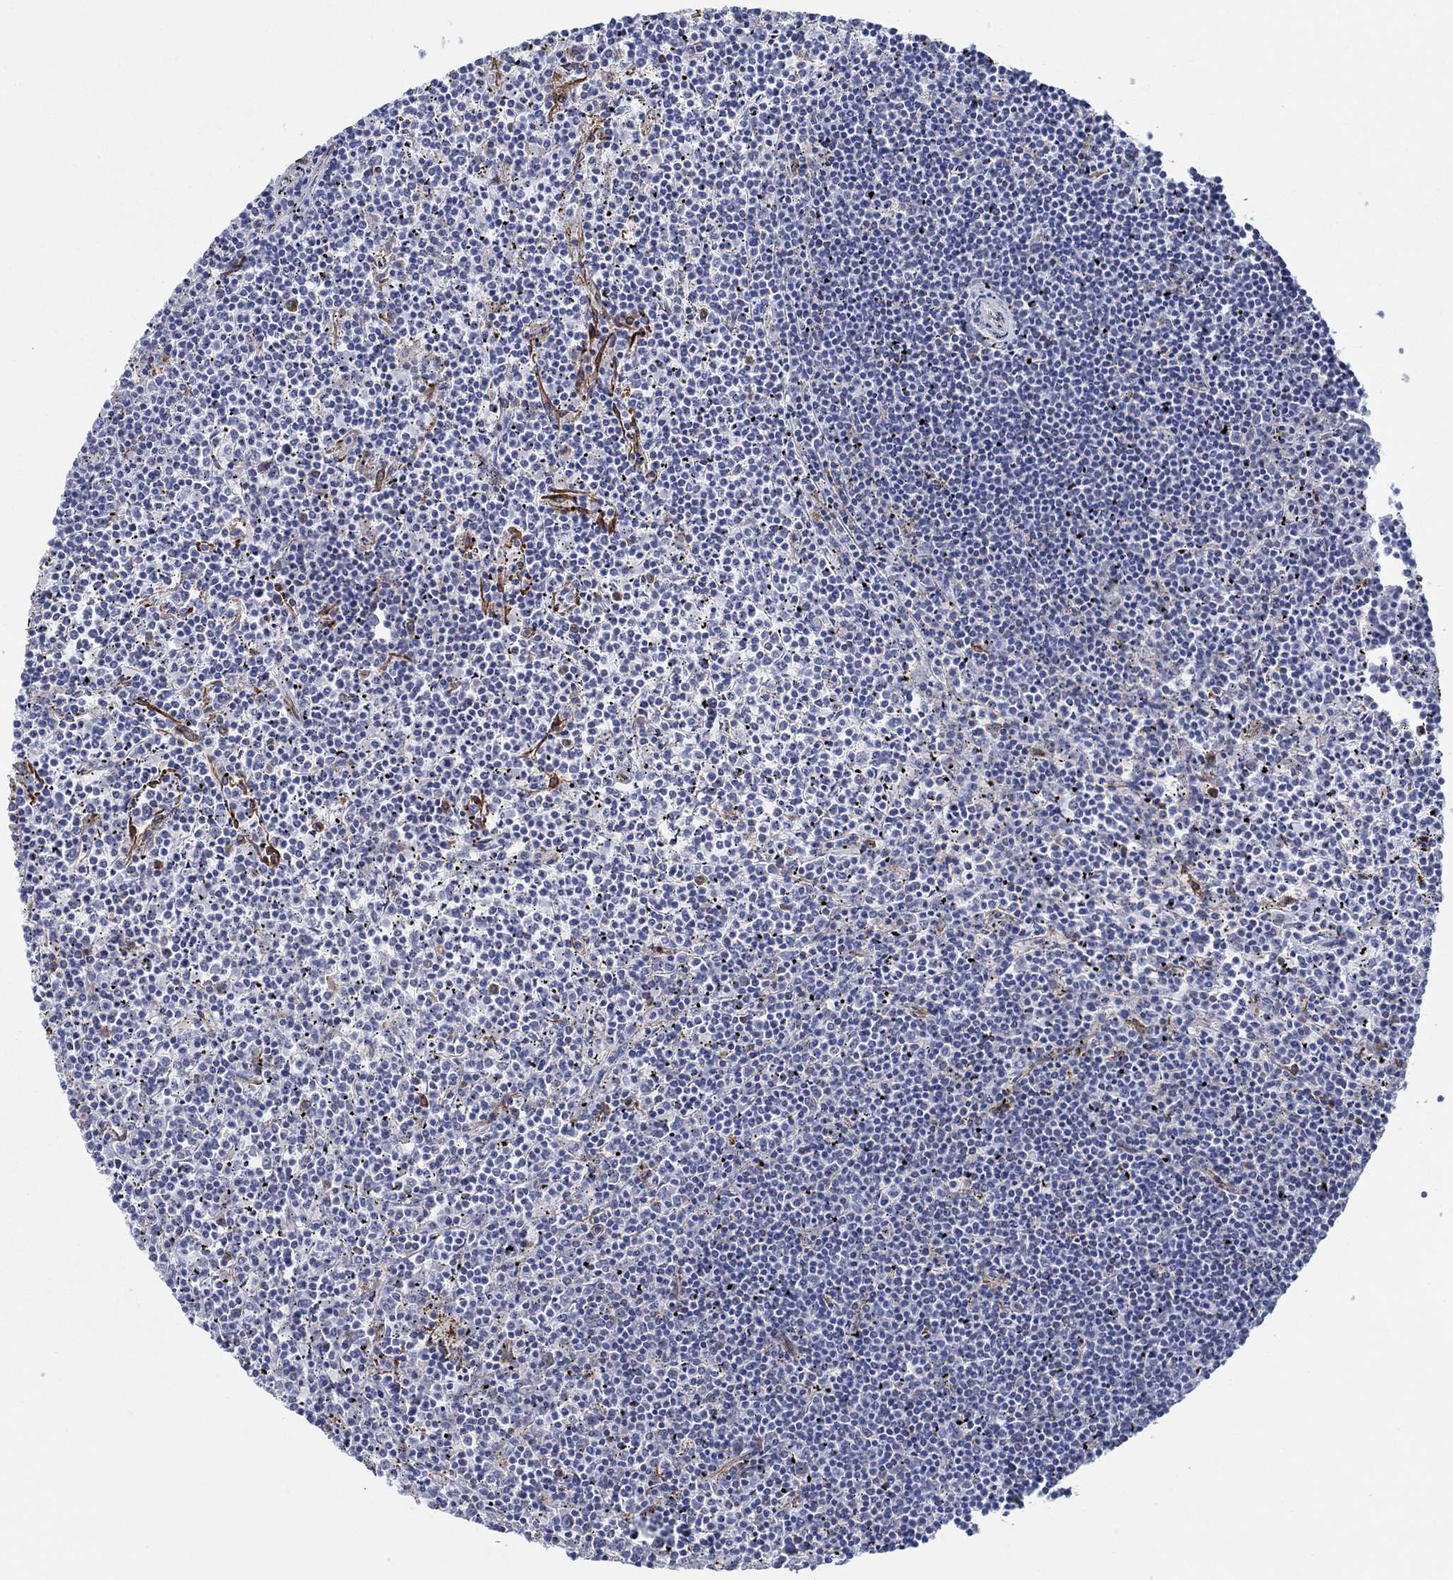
{"staining": {"intensity": "strong", "quantity": "<25%", "location": "cytoplasmic/membranous"}, "tissue": "lymphoma", "cell_type": "Tumor cells", "image_type": "cancer", "snomed": [{"axis": "morphology", "description": "Malignant lymphoma, non-Hodgkin's type, Low grade"}, {"axis": "topography", "description": "Spleen"}], "caption": "Brown immunohistochemical staining in malignant lymphoma, non-Hodgkin's type (low-grade) exhibits strong cytoplasmic/membranous staining in about <25% of tumor cells. (DAB IHC, brown staining for protein, blue staining for nuclei).", "gene": "STC2", "patient": {"sex": "female", "age": 19}}